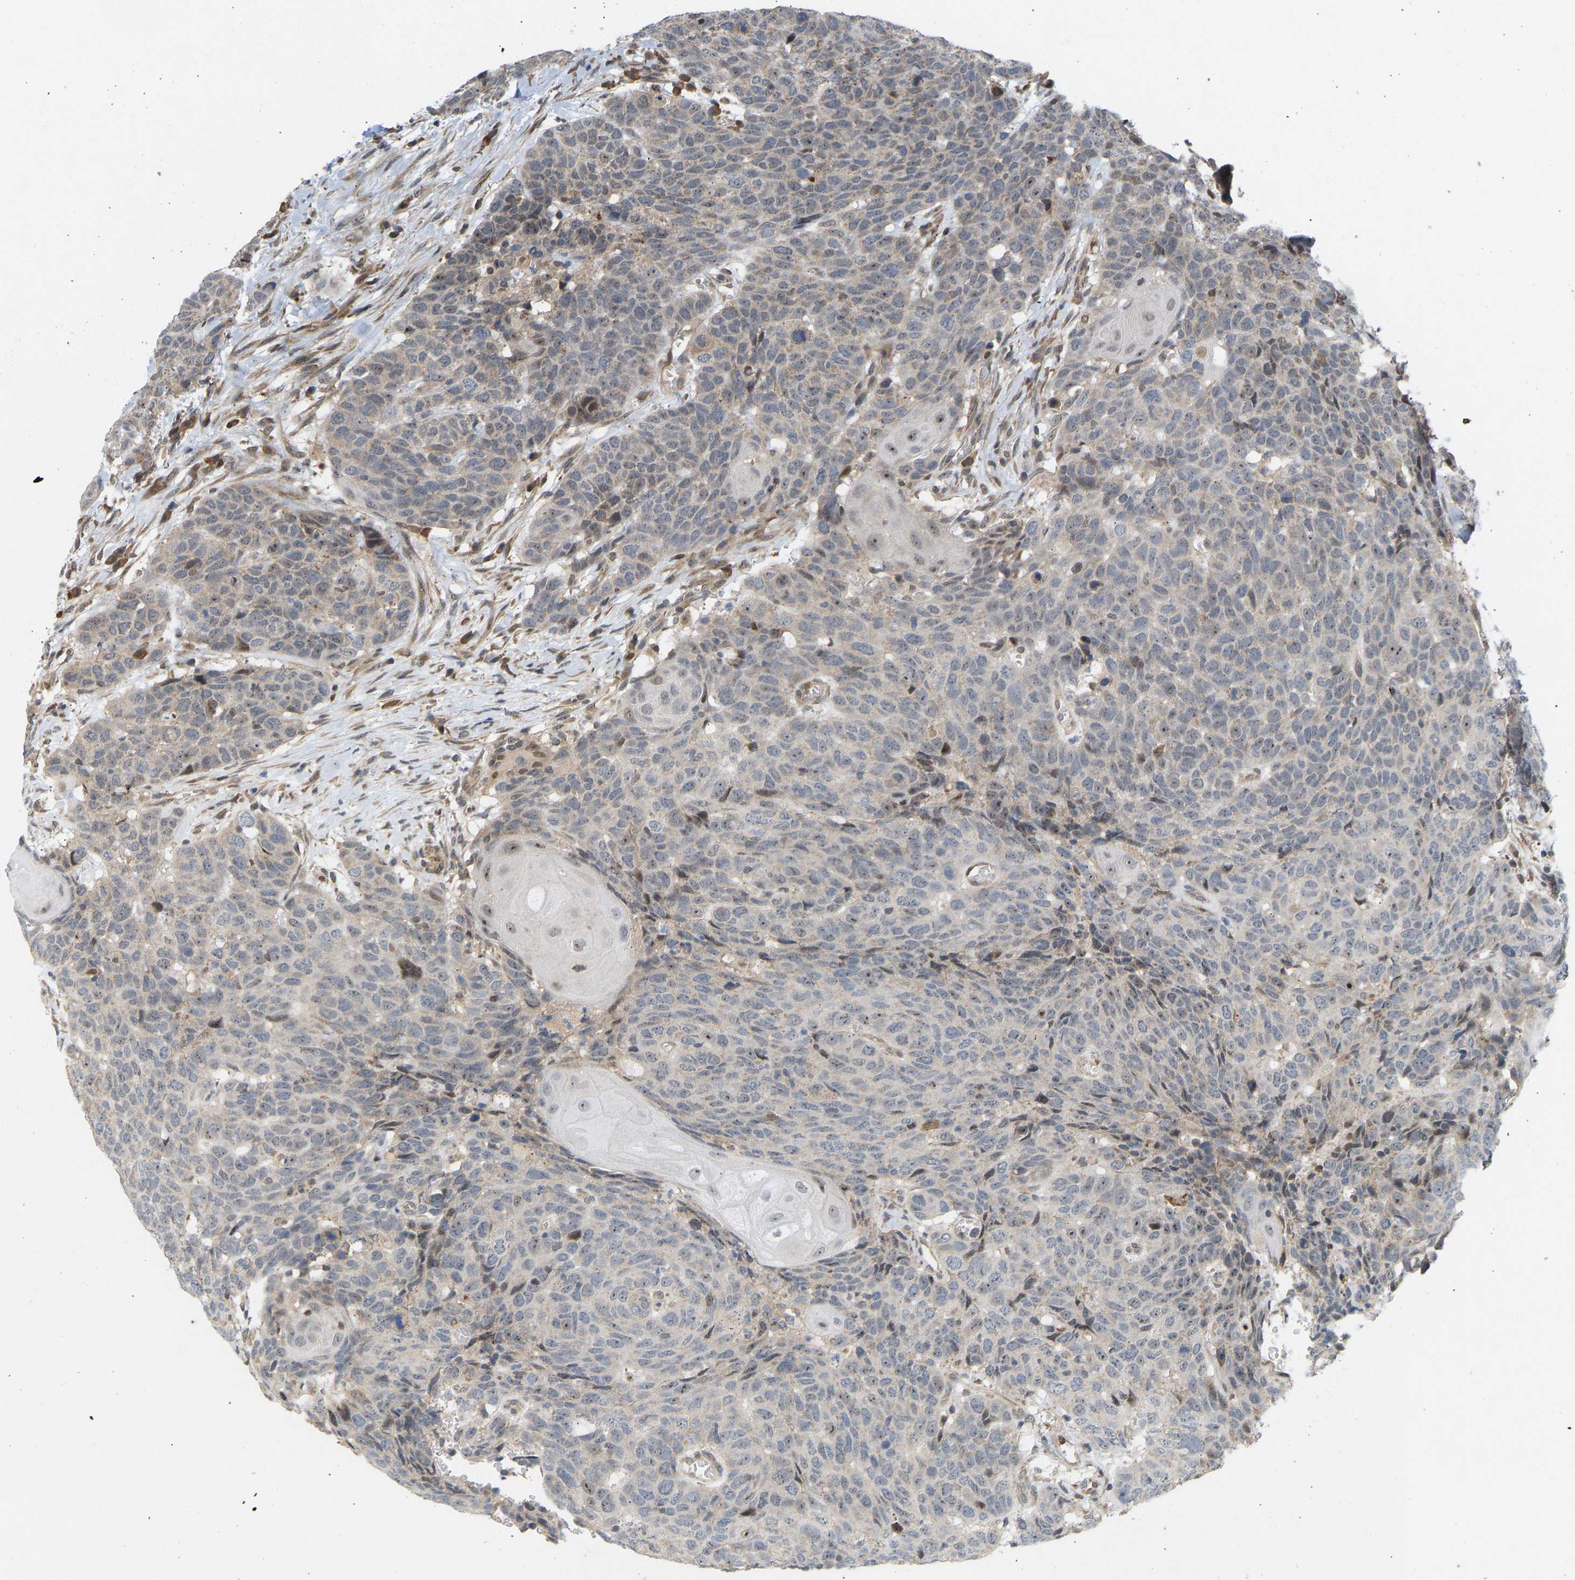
{"staining": {"intensity": "weak", "quantity": "25%-75%", "location": "cytoplasmic/membranous,nuclear"}, "tissue": "head and neck cancer", "cell_type": "Tumor cells", "image_type": "cancer", "snomed": [{"axis": "morphology", "description": "Squamous cell carcinoma, NOS"}, {"axis": "topography", "description": "Head-Neck"}], "caption": "Protein positivity by IHC displays weak cytoplasmic/membranous and nuclear staining in about 25%-75% of tumor cells in head and neck squamous cell carcinoma.", "gene": "BAG1", "patient": {"sex": "male", "age": 66}}